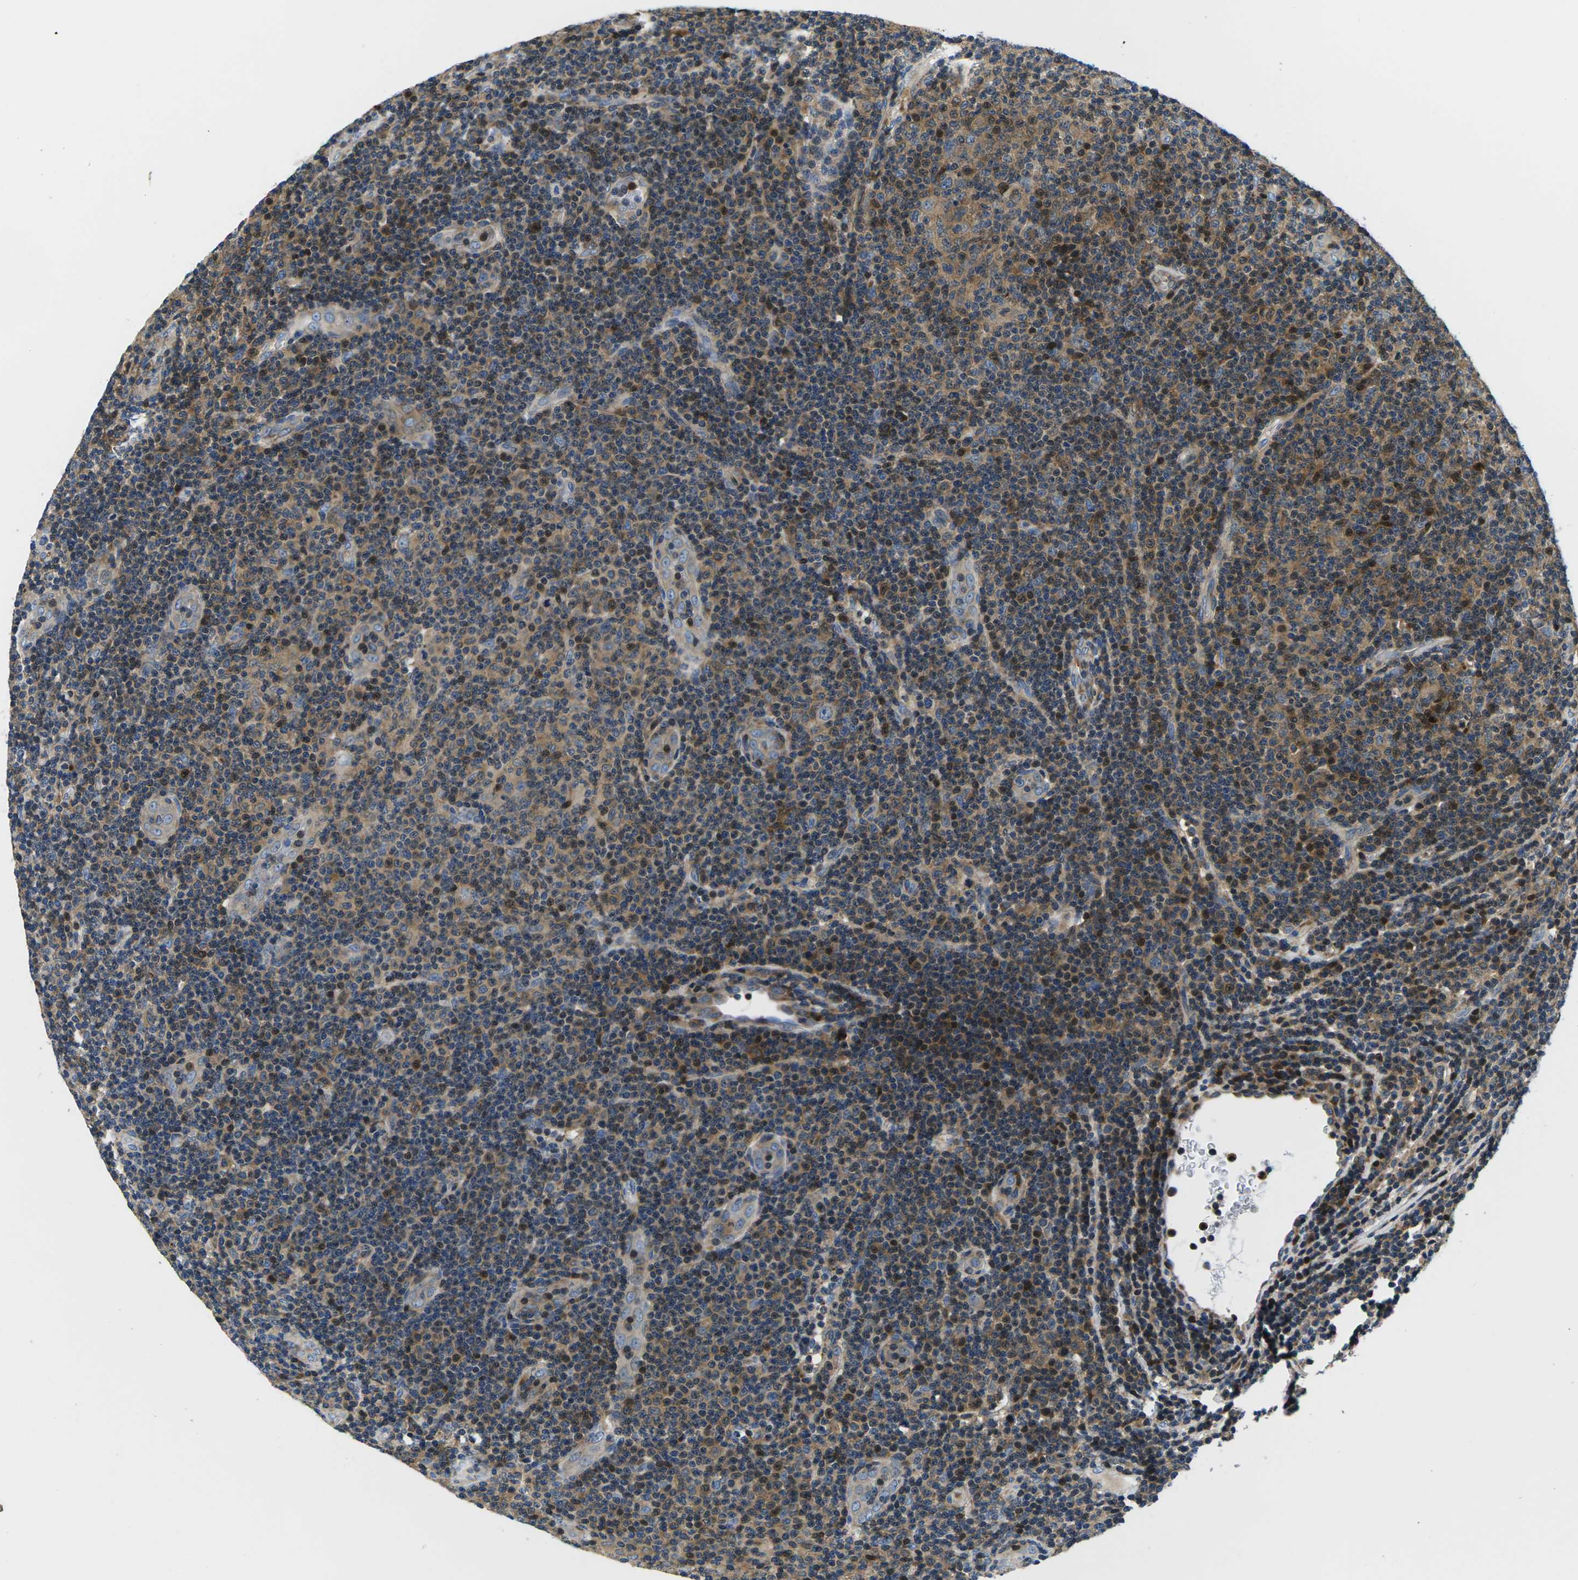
{"staining": {"intensity": "weak", "quantity": "25%-75%", "location": "cytoplasmic/membranous"}, "tissue": "lymphoma", "cell_type": "Tumor cells", "image_type": "cancer", "snomed": [{"axis": "morphology", "description": "Malignant lymphoma, non-Hodgkin's type, Low grade"}, {"axis": "topography", "description": "Lymph node"}], "caption": "Immunohistochemistry (IHC) of human lymphoma shows low levels of weak cytoplasmic/membranous staining in about 25%-75% of tumor cells.", "gene": "PLCE1", "patient": {"sex": "male", "age": 83}}